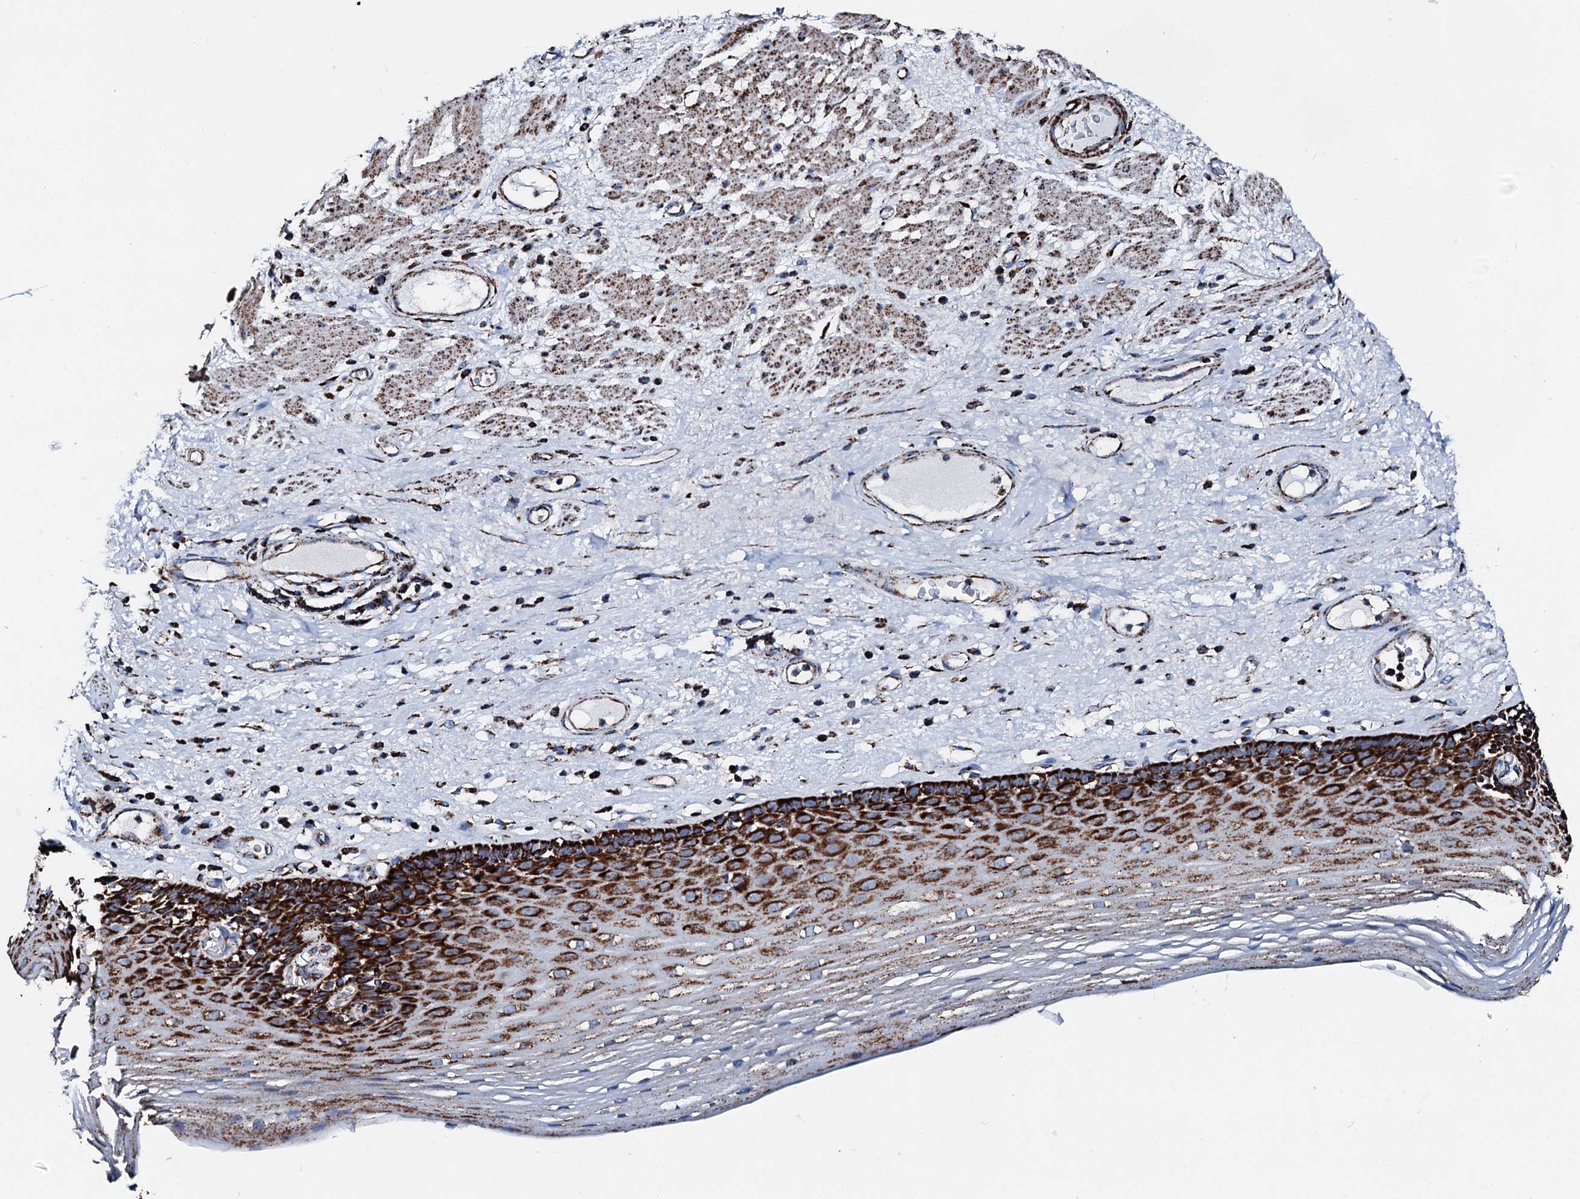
{"staining": {"intensity": "strong", "quantity": ">75%", "location": "cytoplasmic/membranous"}, "tissue": "esophagus", "cell_type": "Squamous epithelial cells", "image_type": "normal", "snomed": [{"axis": "morphology", "description": "Normal tissue, NOS"}, {"axis": "topography", "description": "Esophagus"}], "caption": "A high amount of strong cytoplasmic/membranous staining is seen in about >75% of squamous epithelial cells in normal esophagus. (IHC, brightfield microscopy, high magnification).", "gene": "HADH", "patient": {"sex": "male", "age": 62}}